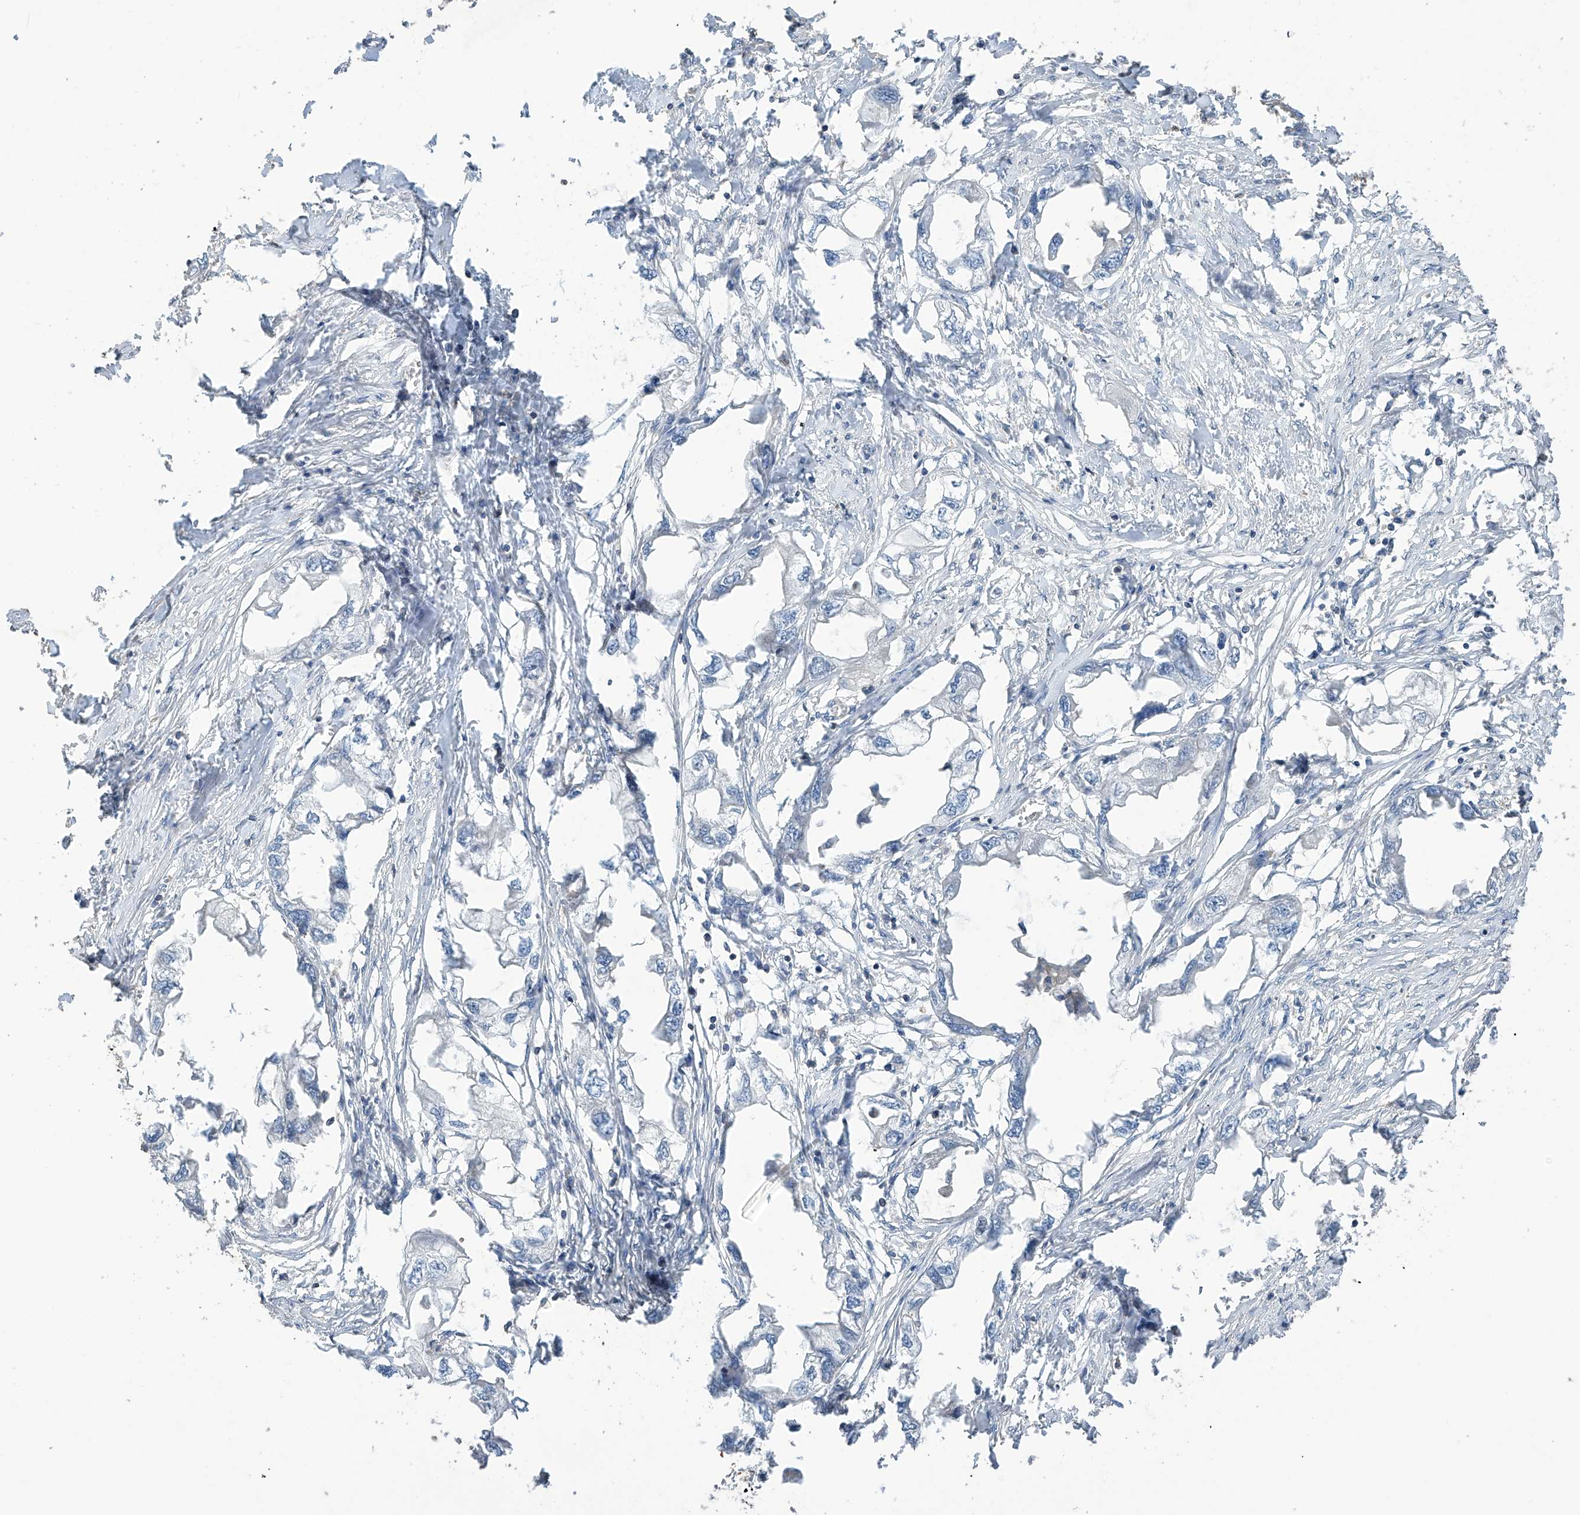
{"staining": {"intensity": "negative", "quantity": "none", "location": "none"}, "tissue": "endometrial cancer", "cell_type": "Tumor cells", "image_type": "cancer", "snomed": [{"axis": "morphology", "description": "Adenocarcinoma, NOS"}, {"axis": "morphology", "description": "Adenocarcinoma, metastatic, NOS"}, {"axis": "topography", "description": "Adipose tissue"}, {"axis": "topography", "description": "Endometrium"}], "caption": "Tumor cells are negative for protein expression in human endometrial cancer (metastatic adenocarcinoma).", "gene": "SLFN14", "patient": {"sex": "female", "age": 67}}